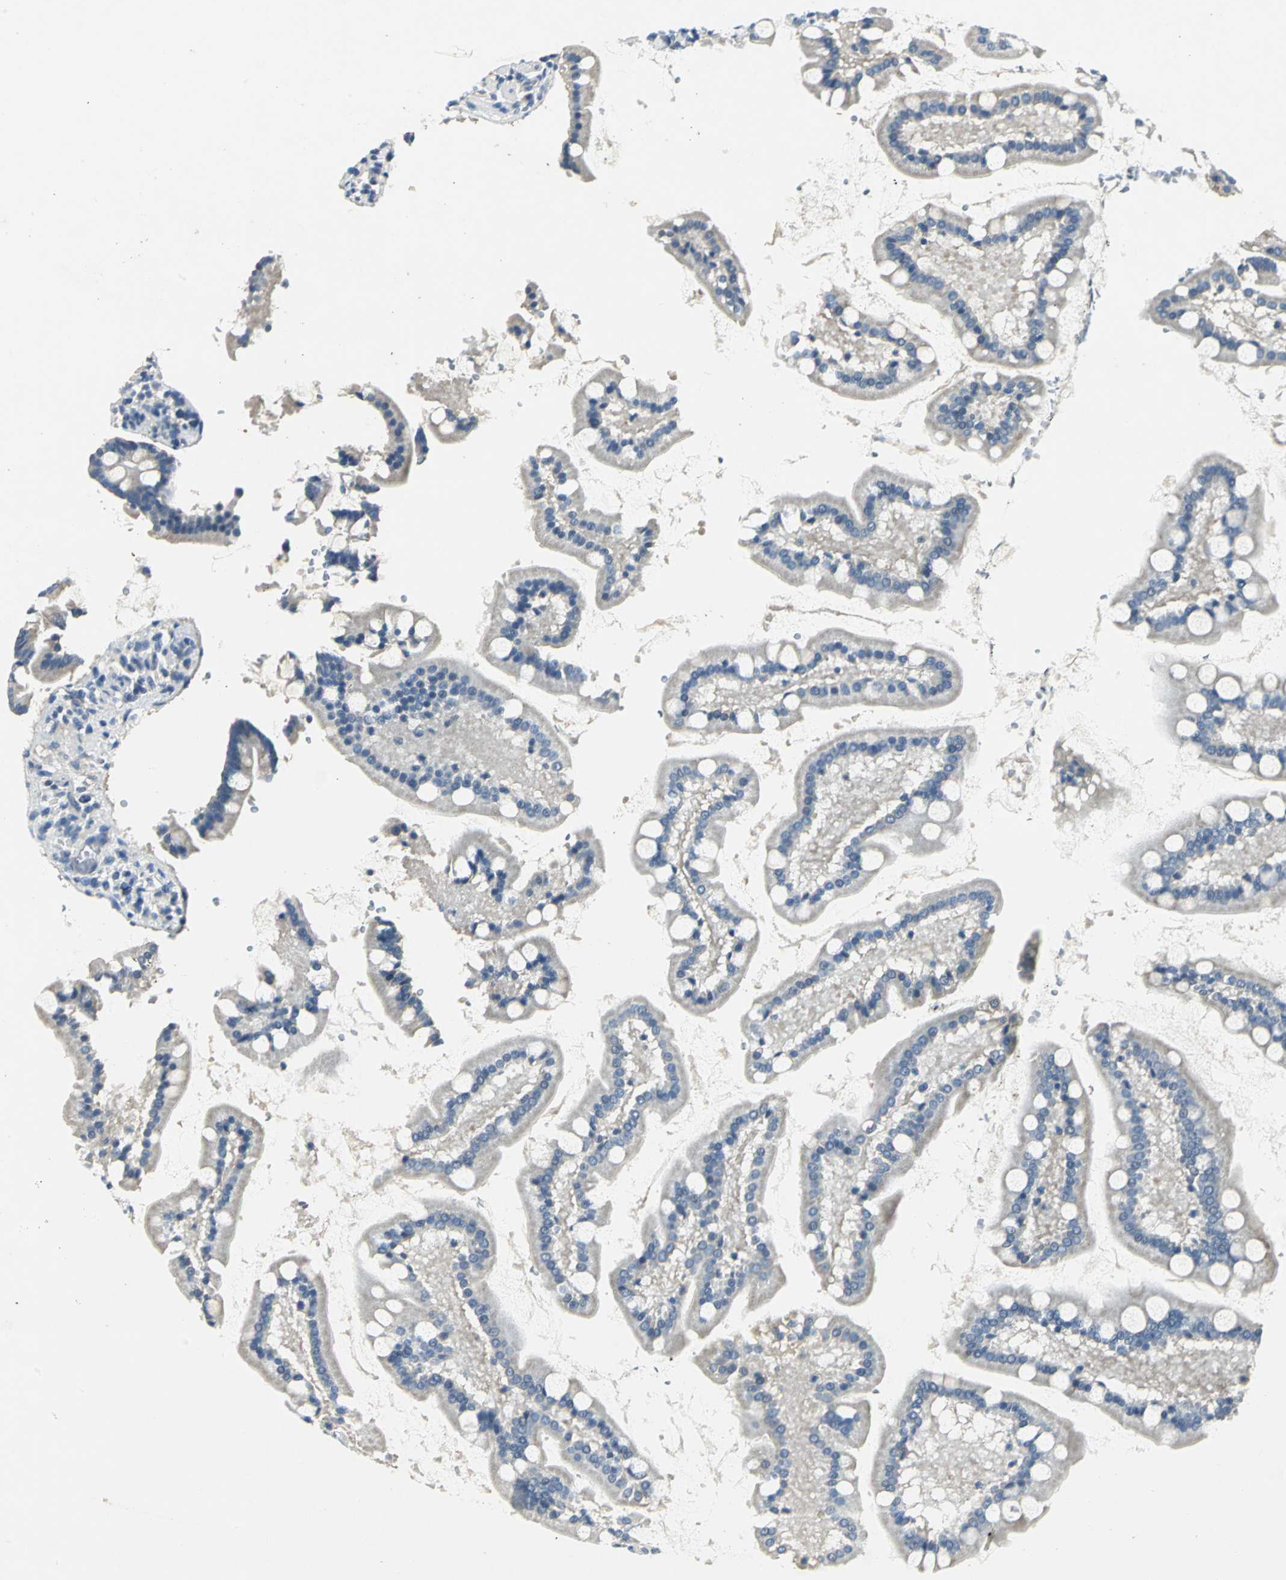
{"staining": {"intensity": "negative", "quantity": "none", "location": "none"}, "tissue": "small intestine", "cell_type": "Glandular cells", "image_type": "normal", "snomed": [{"axis": "morphology", "description": "Normal tissue, NOS"}, {"axis": "topography", "description": "Small intestine"}], "caption": "Immunohistochemical staining of unremarkable human small intestine demonstrates no significant staining in glandular cells.", "gene": "RIPOR1", "patient": {"sex": "male", "age": 41}}